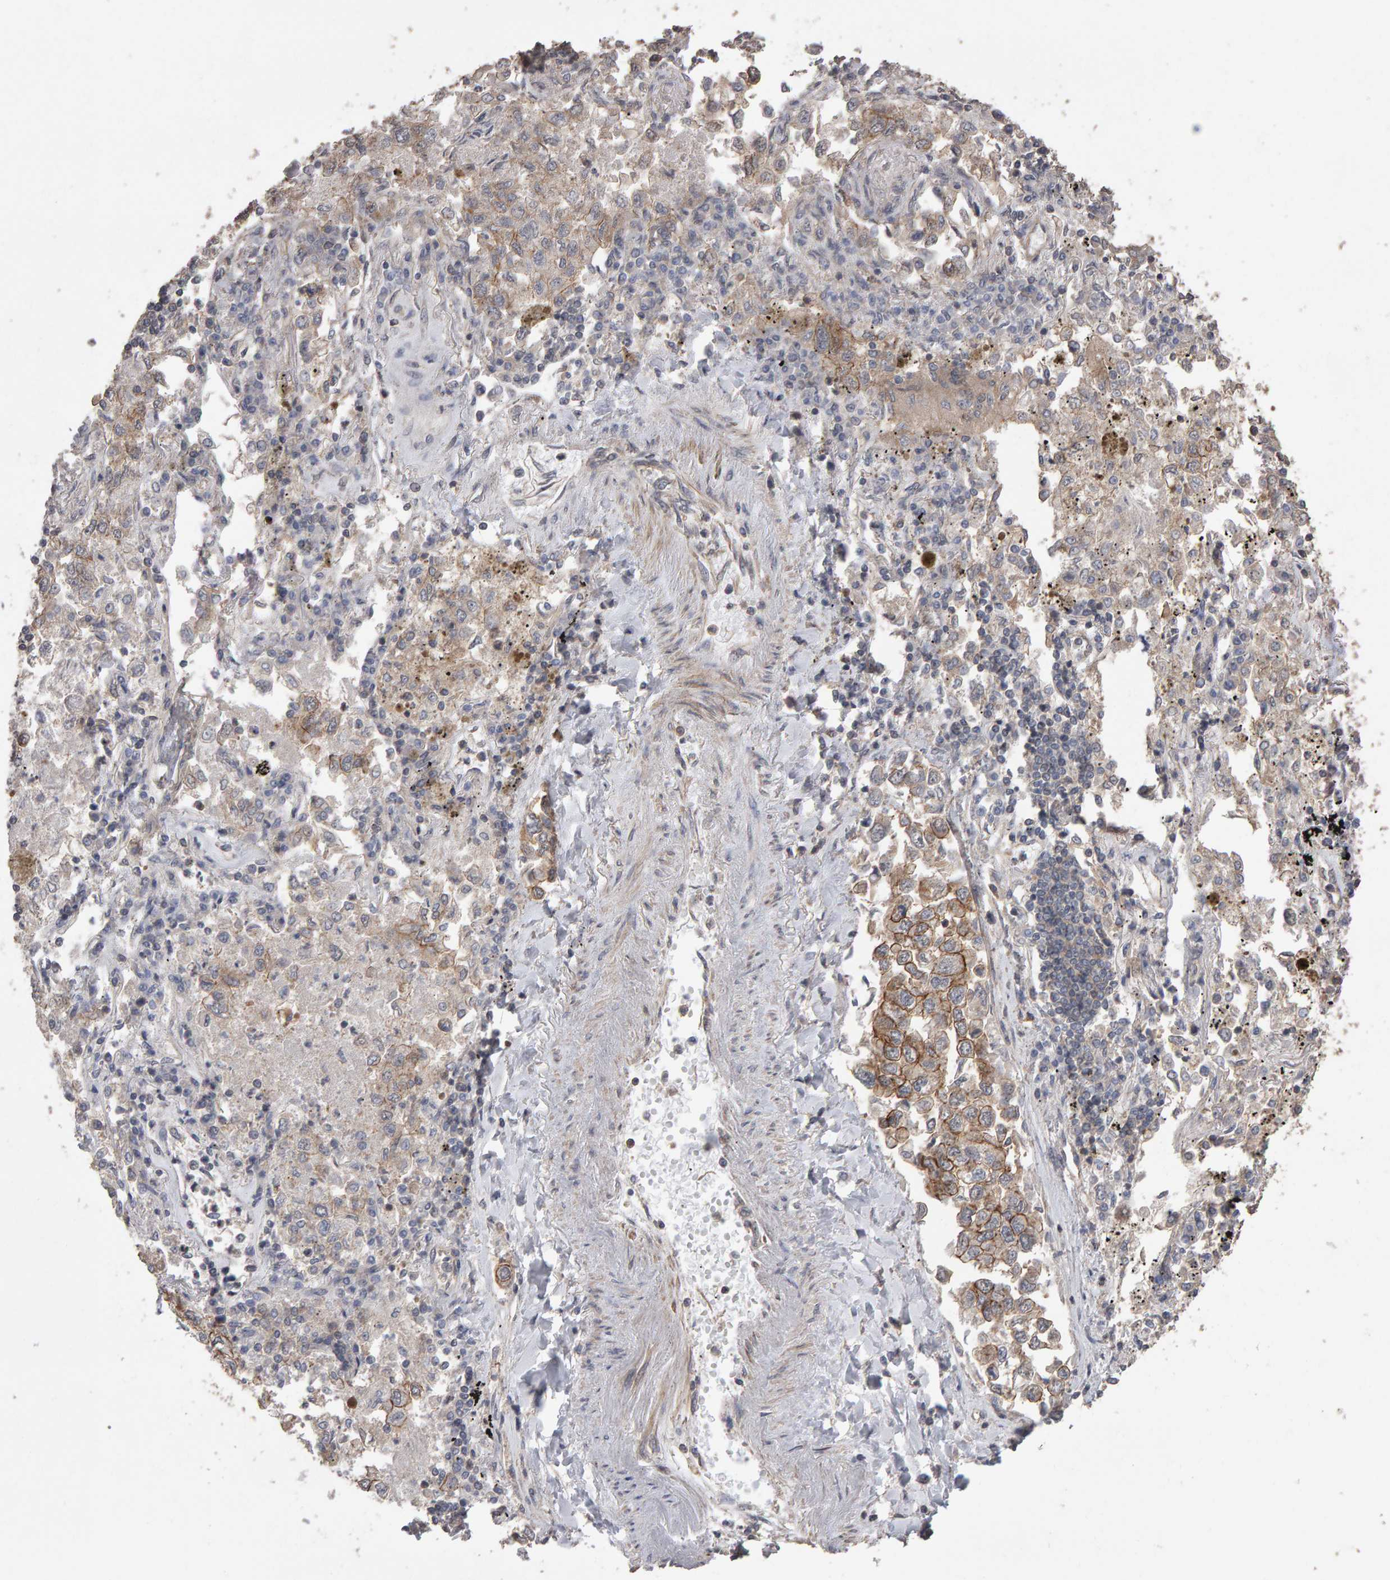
{"staining": {"intensity": "moderate", "quantity": ">75%", "location": "cytoplasmic/membranous"}, "tissue": "lung cancer", "cell_type": "Tumor cells", "image_type": "cancer", "snomed": [{"axis": "morphology", "description": "Inflammation, NOS"}, {"axis": "morphology", "description": "Adenocarcinoma, NOS"}, {"axis": "topography", "description": "Lung"}], "caption": "Moderate cytoplasmic/membranous expression is identified in approximately >75% of tumor cells in lung cancer. (DAB = brown stain, brightfield microscopy at high magnification).", "gene": "SCRIB", "patient": {"sex": "male", "age": 63}}